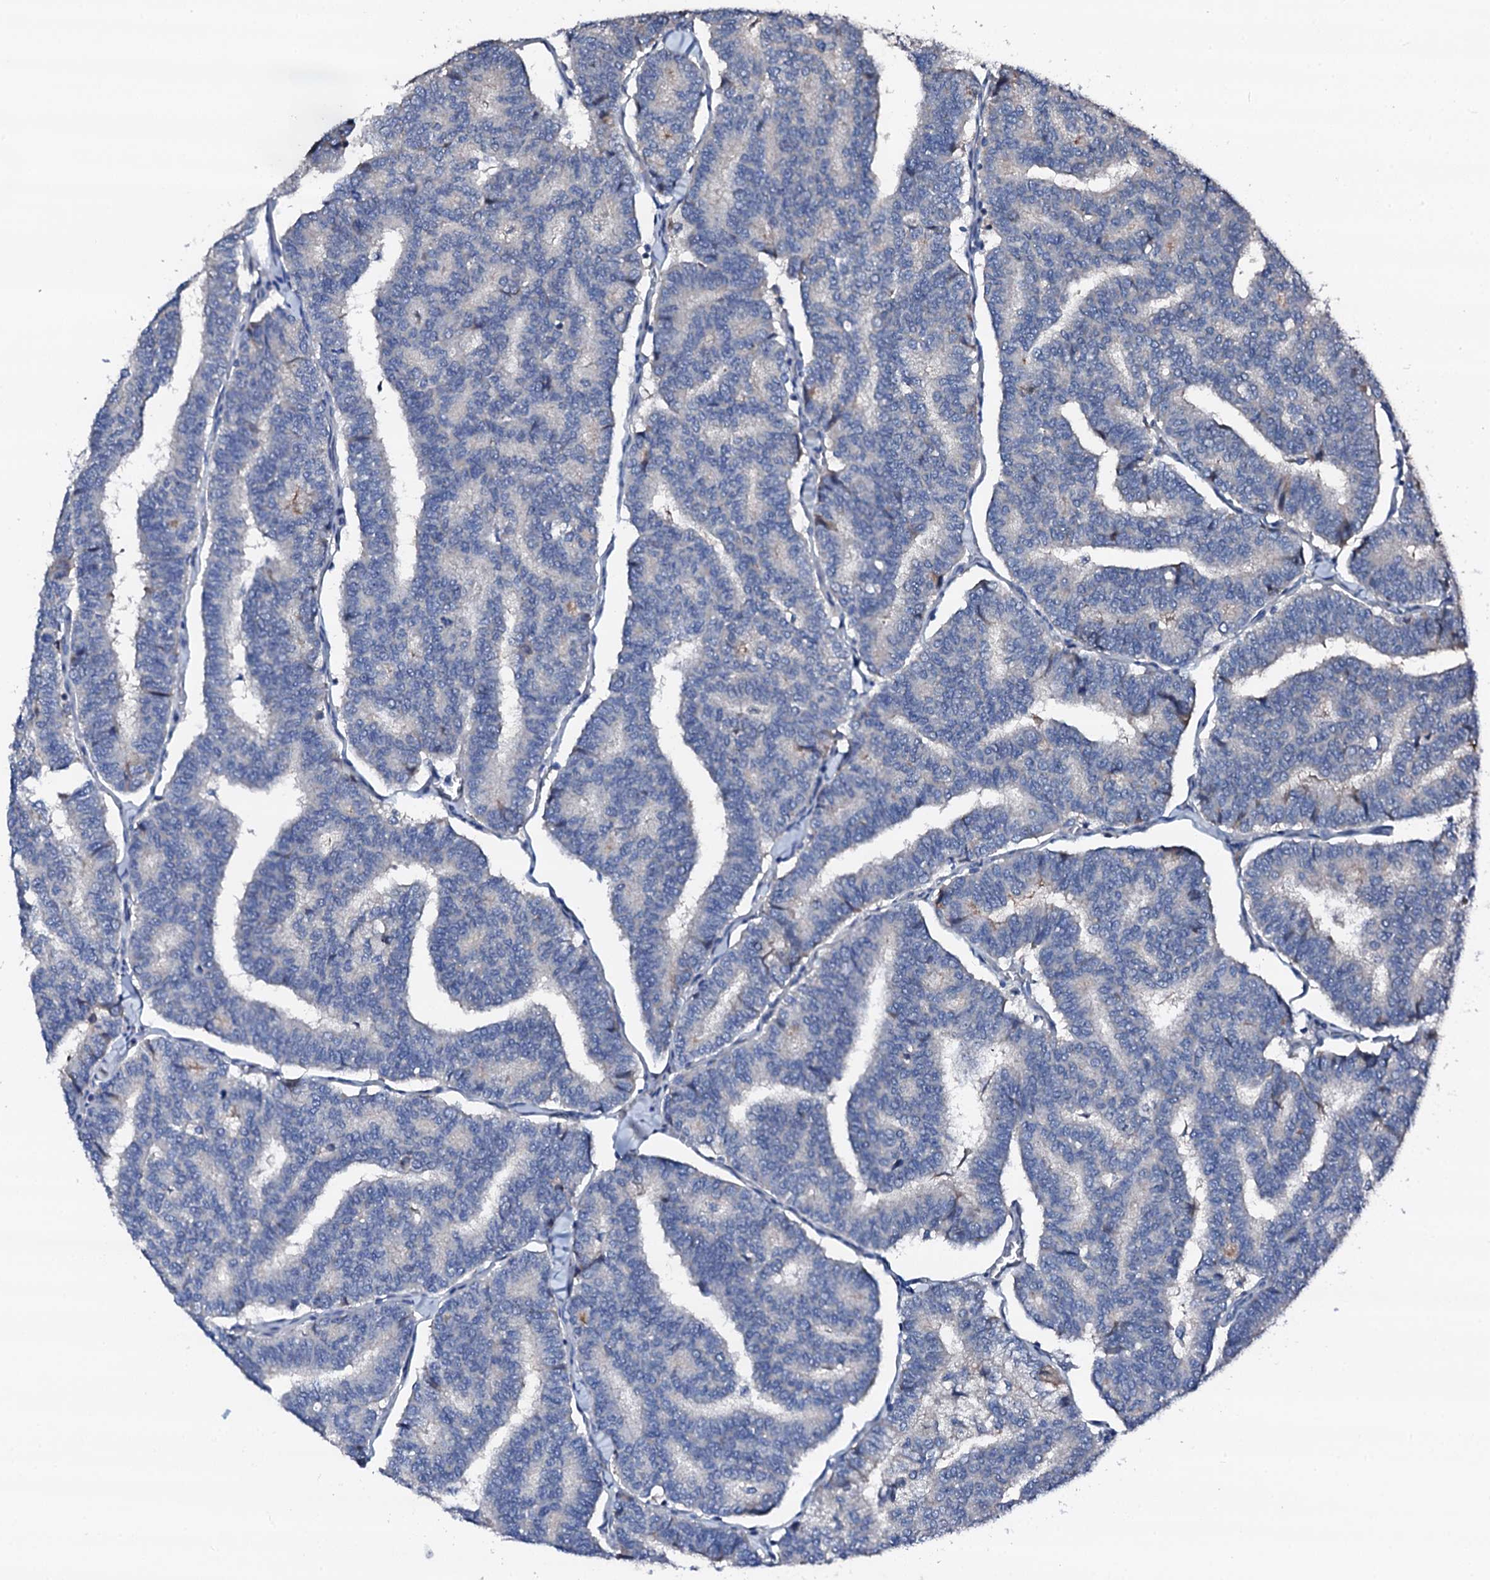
{"staining": {"intensity": "negative", "quantity": "none", "location": "none"}, "tissue": "thyroid cancer", "cell_type": "Tumor cells", "image_type": "cancer", "snomed": [{"axis": "morphology", "description": "Papillary adenocarcinoma, NOS"}, {"axis": "topography", "description": "Thyroid gland"}], "caption": "An IHC image of thyroid cancer is shown. There is no staining in tumor cells of thyroid cancer. (Brightfield microscopy of DAB immunohistochemistry at high magnification).", "gene": "TRAFD1", "patient": {"sex": "female", "age": 35}}